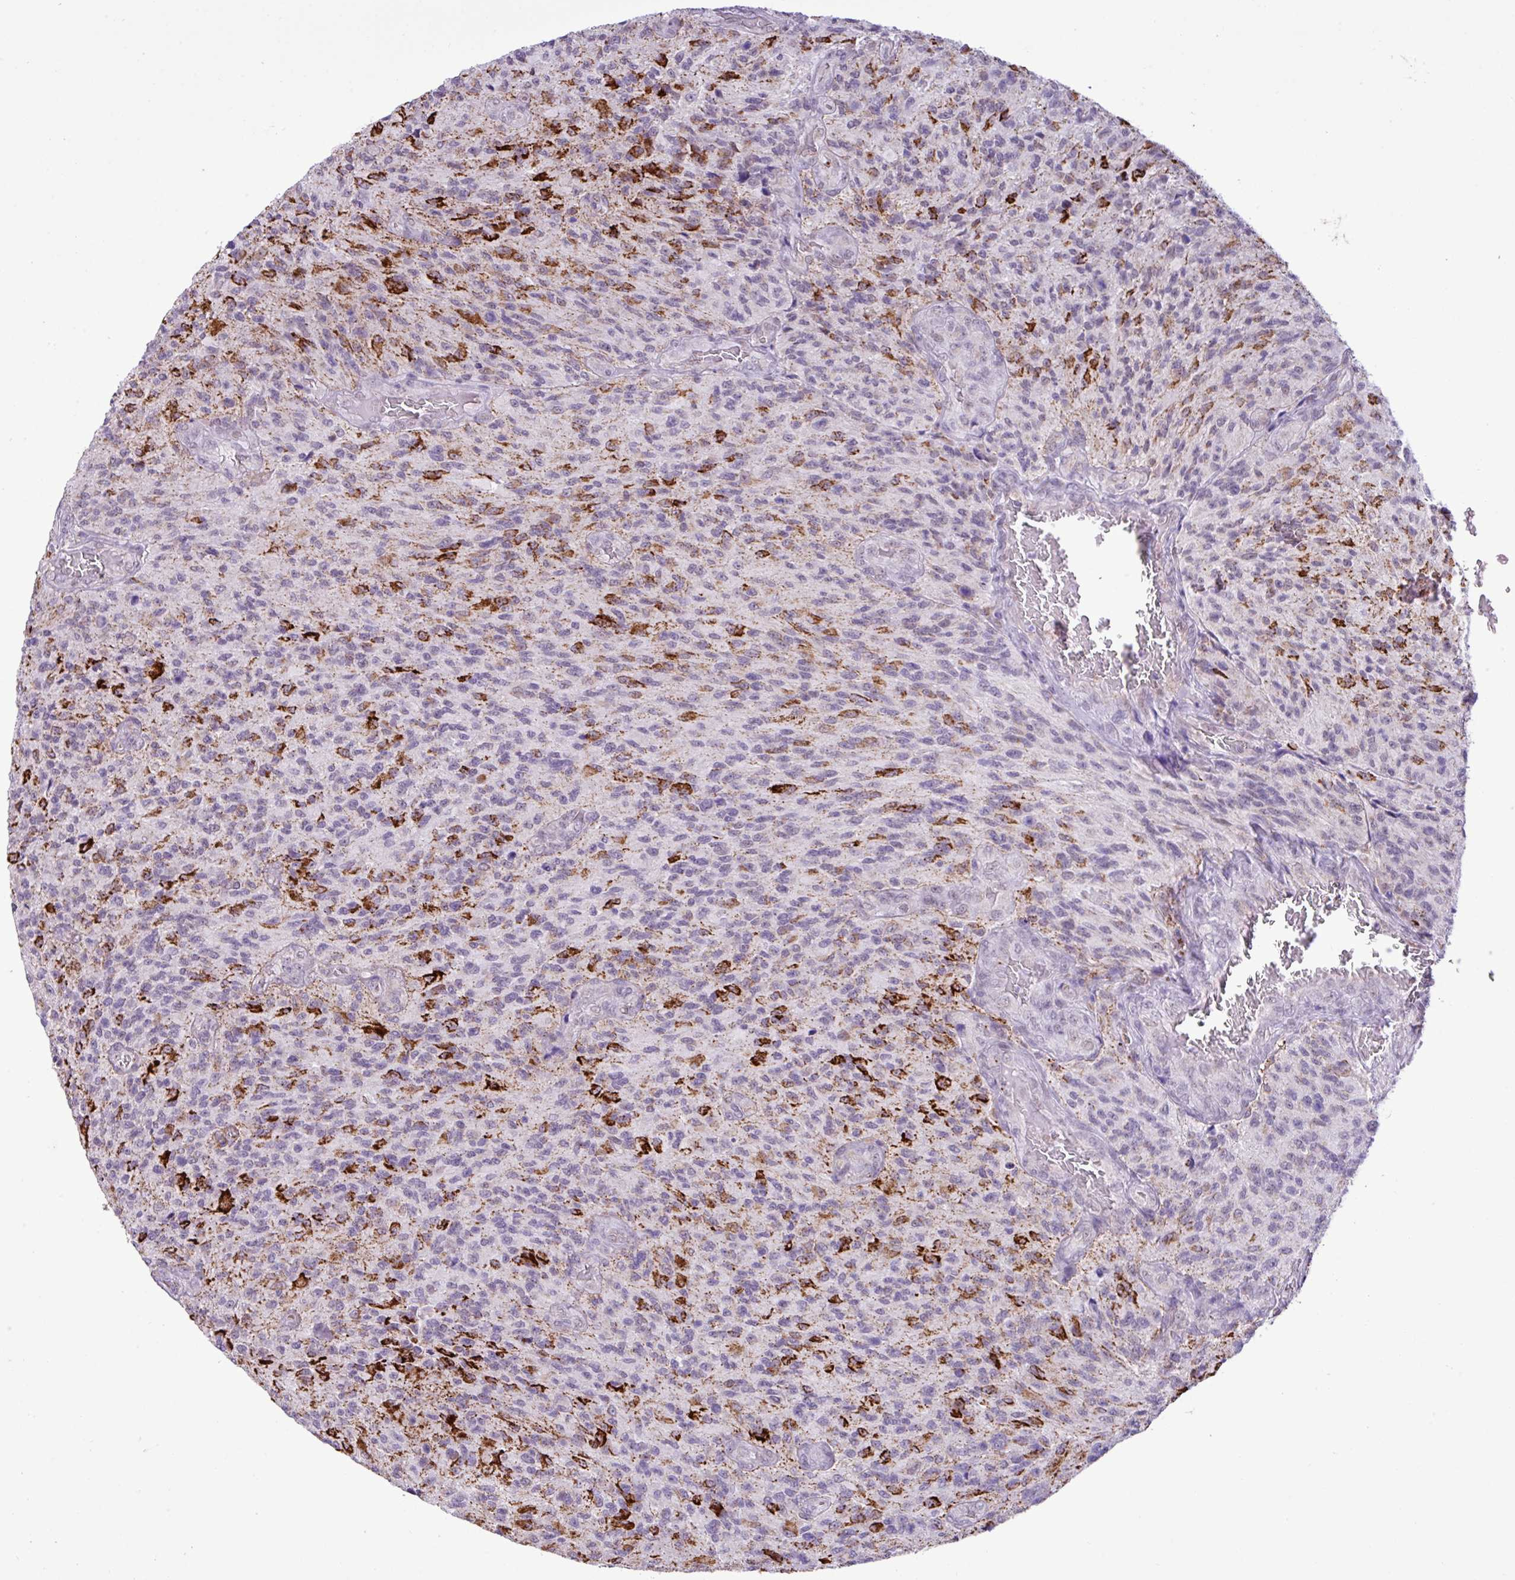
{"staining": {"intensity": "negative", "quantity": "none", "location": "none"}, "tissue": "glioma", "cell_type": "Tumor cells", "image_type": "cancer", "snomed": [{"axis": "morphology", "description": "Normal tissue, NOS"}, {"axis": "morphology", "description": "Glioma, malignant, High grade"}, {"axis": "topography", "description": "Cerebral cortex"}], "caption": "Tumor cells show no significant protein positivity in glioma.", "gene": "SGPP1", "patient": {"sex": "male", "age": 56}}